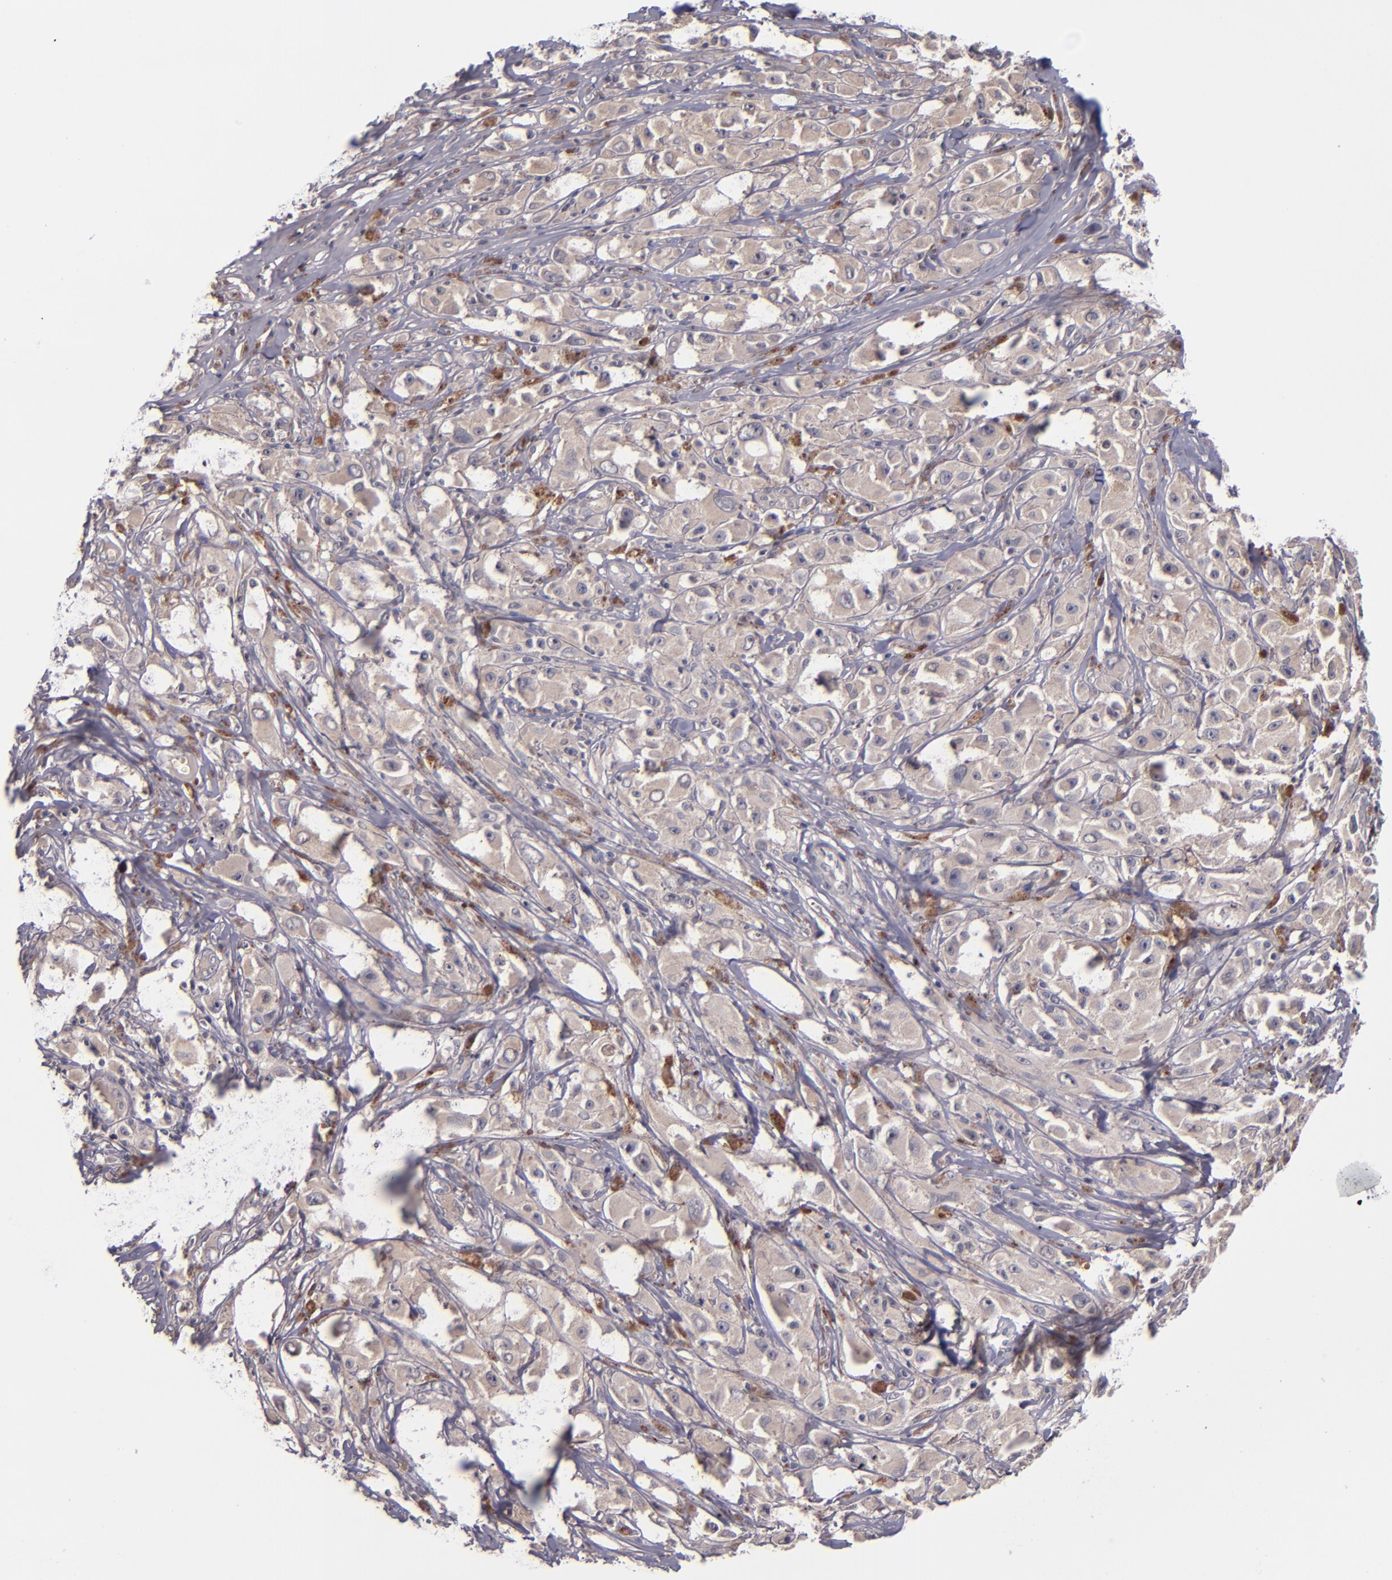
{"staining": {"intensity": "weak", "quantity": "25%-75%", "location": "cytoplasmic/membranous"}, "tissue": "melanoma", "cell_type": "Tumor cells", "image_type": "cancer", "snomed": [{"axis": "morphology", "description": "Malignant melanoma, NOS"}, {"axis": "topography", "description": "Skin"}], "caption": "Immunohistochemistry (IHC) of human malignant melanoma demonstrates low levels of weak cytoplasmic/membranous positivity in about 25%-75% of tumor cells. Nuclei are stained in blue.", "gene": "TSC2", "patient": {"sex": "male", "age": 56}}